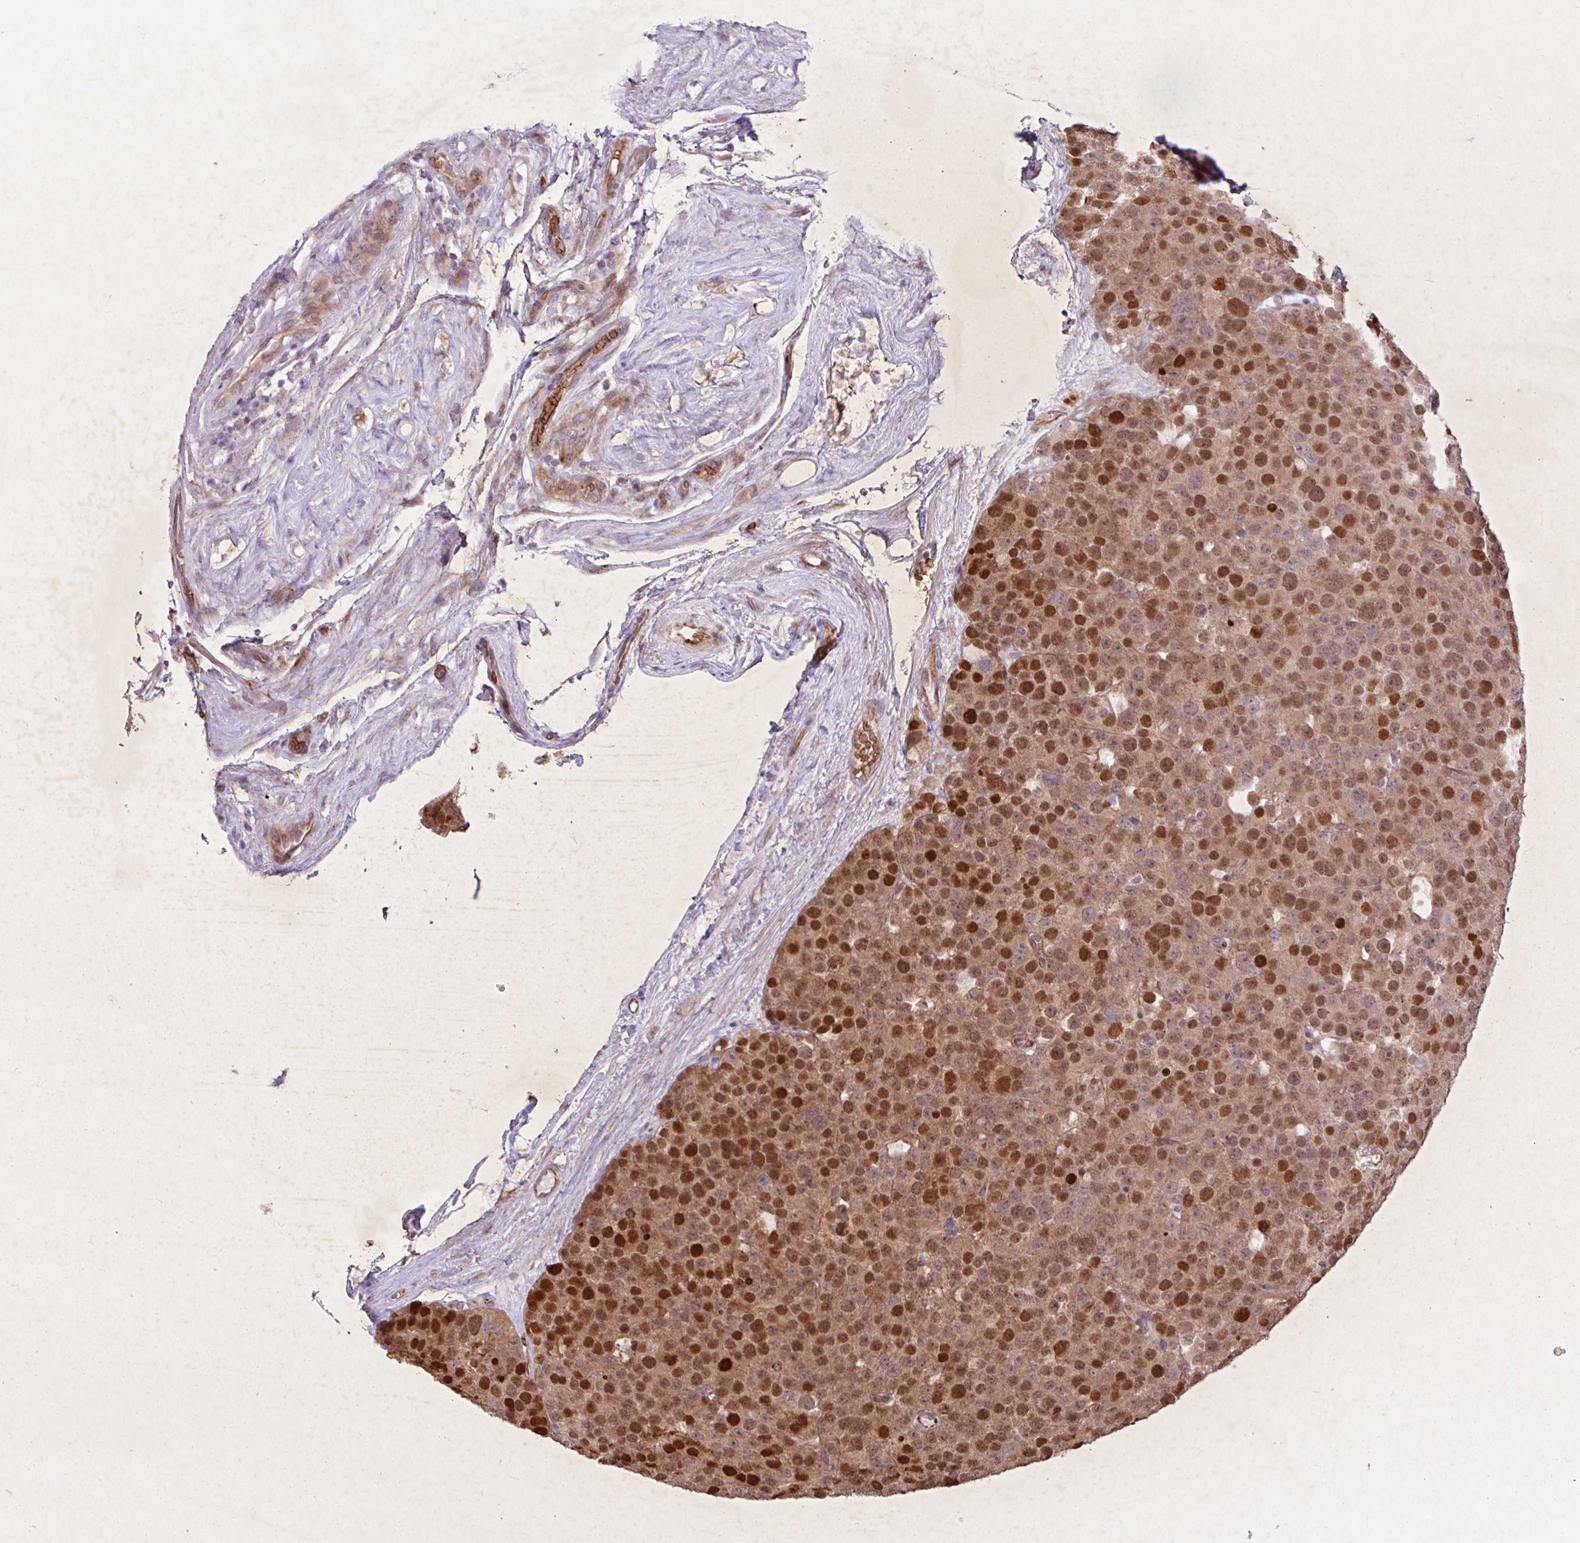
{"staining": {"intensity": "strong", "quantity": "25%-75%", "location": "nuclear"}, "tissue": "testis cancer", "cell_type": "Tumor cells", "image_type": "cancer", "snomed": [{"axis": "morphology", "description": "Seminoma, NOS"}, {"axis": "topography", "description": "Testis"}], "caption": "Immunohistochemical staining of human testis seminoma displays strong nuclear protein positivity in about 25%-75% of tumor cells.", "gene": "RAD21L1", "patient": {"sex": "male", "age": 71}}